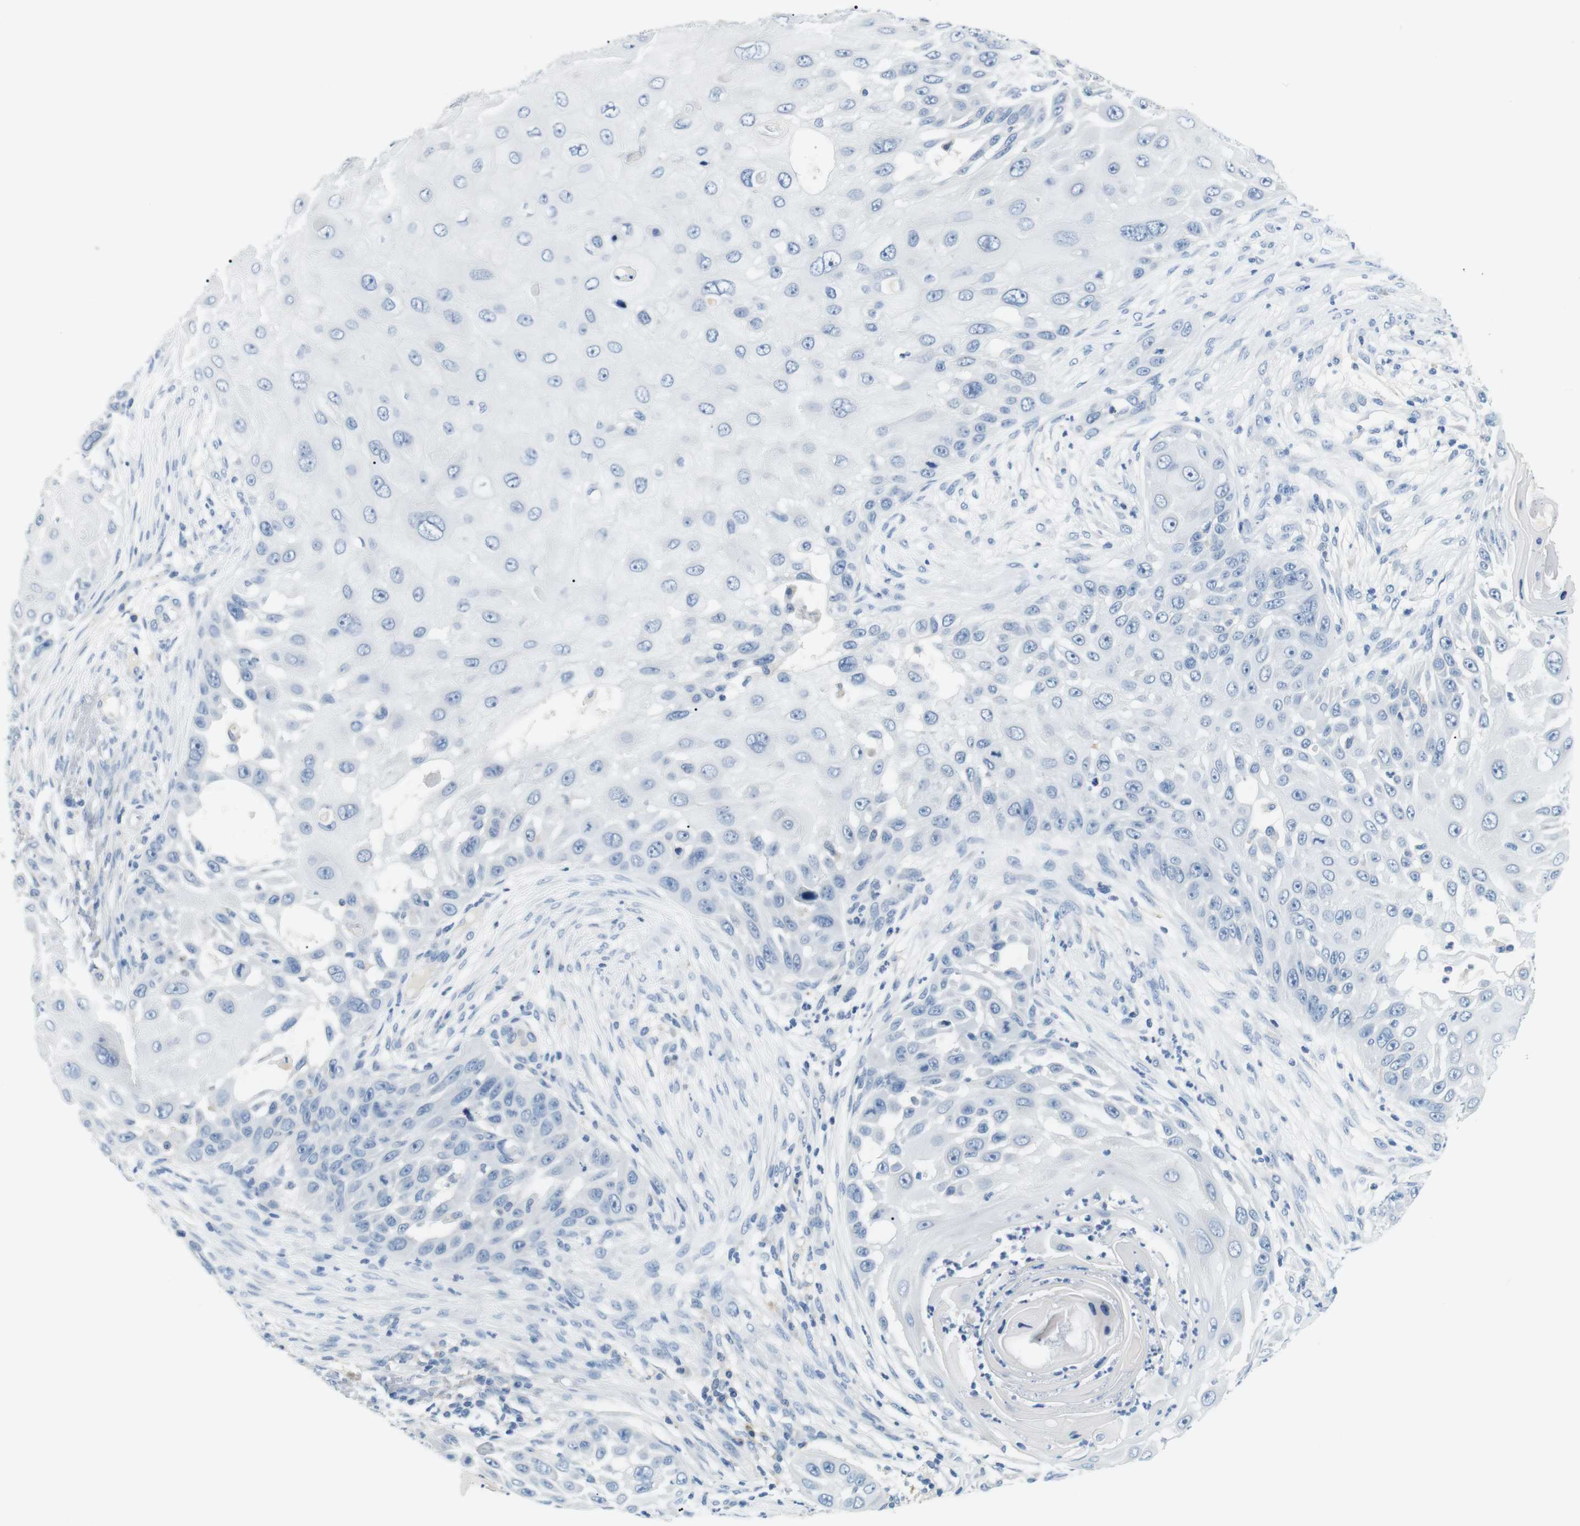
{"staining": {"intensity": "negative", "quantity": "none", "location": "none"}, "tissue": "skin cancer", "cell_type": "Tumor cells", "image_type": "cancer", "snomed": [{"axis": "morphology", "description": "Squamous cell carcinoma, NOS"}, {"axis": "topography", "description": "Skin"}], "caption": "High power microscopy histopathology image of an IHC micrograph of skin squamous cell carcinoma, revealing no significant positivity in tumor cells. (IHC, brightfield microscopy, high magnification).", "gene": "FCGRT", "patient": {"sex": "female", "age": 44}}